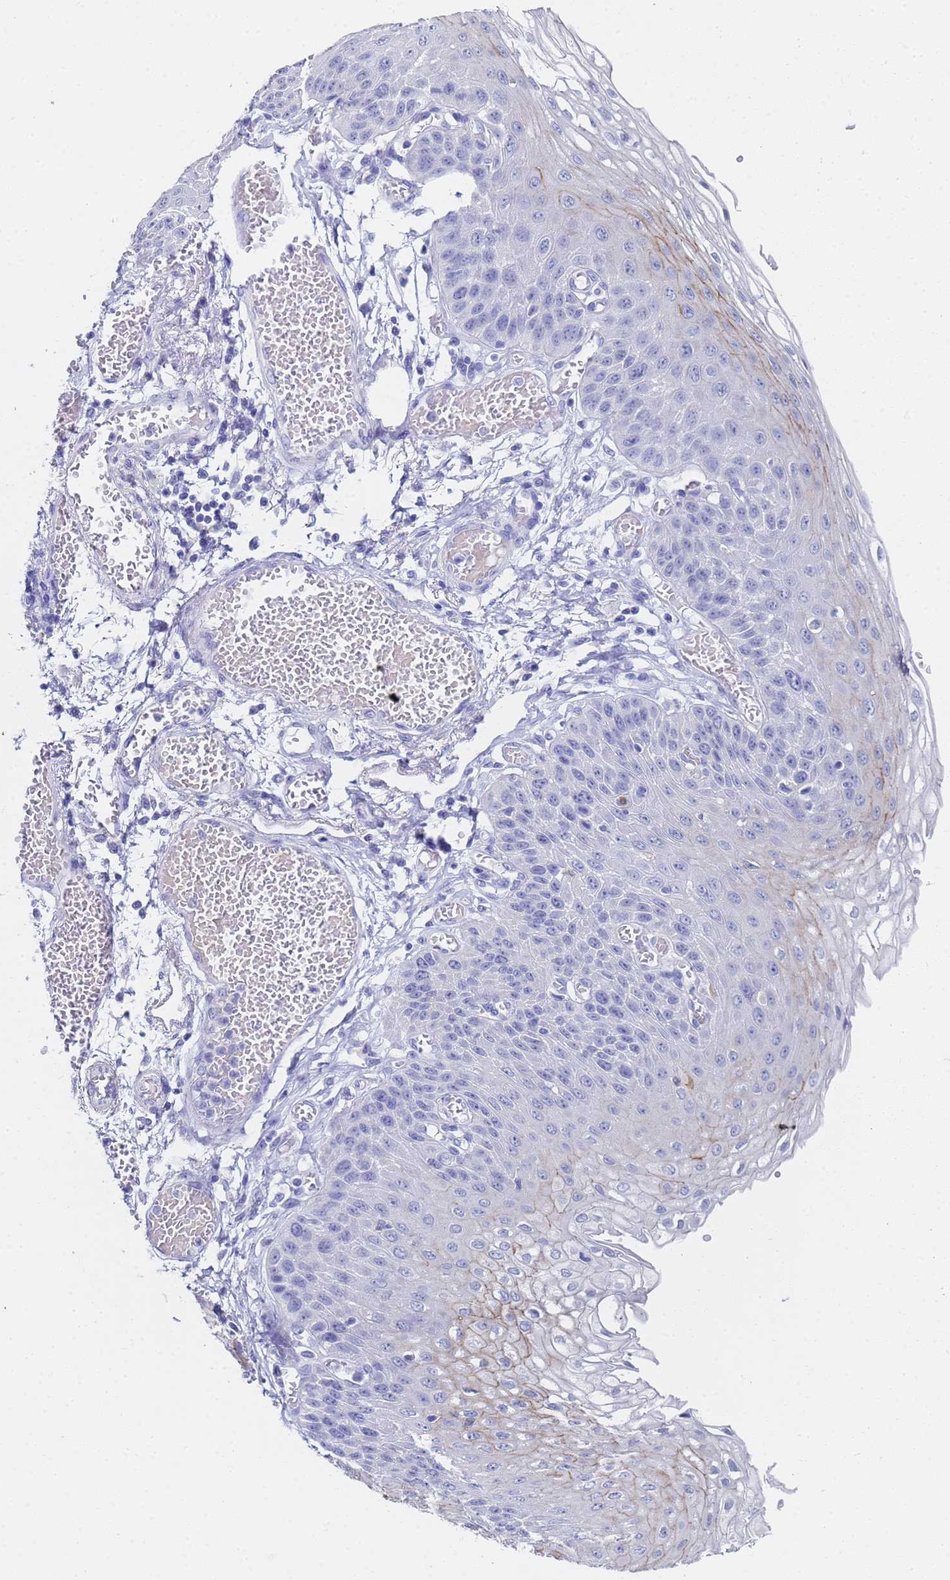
{"staining": {"intensity": "strong", "quantity": "<25%", "location": "cytoplasmic/membranous"}, "tissue": "esophagus", "cell_type": "Squamous epithelial cells", "image_type": "normal", "snomed": [{"axis": "morphology", "description": "Normal tissue, NOS"}, {"axis": "topography", "description": "Esophagus"}], "caption": "Immunohistochemical staining of normal esophagus demonstrates medium levels of strong cytoplasmic/membranous expression in approximately <25% of squamous epithelial cells.", "gene": "C2orf72", "patient": {"sex": "male", "age": 81}}